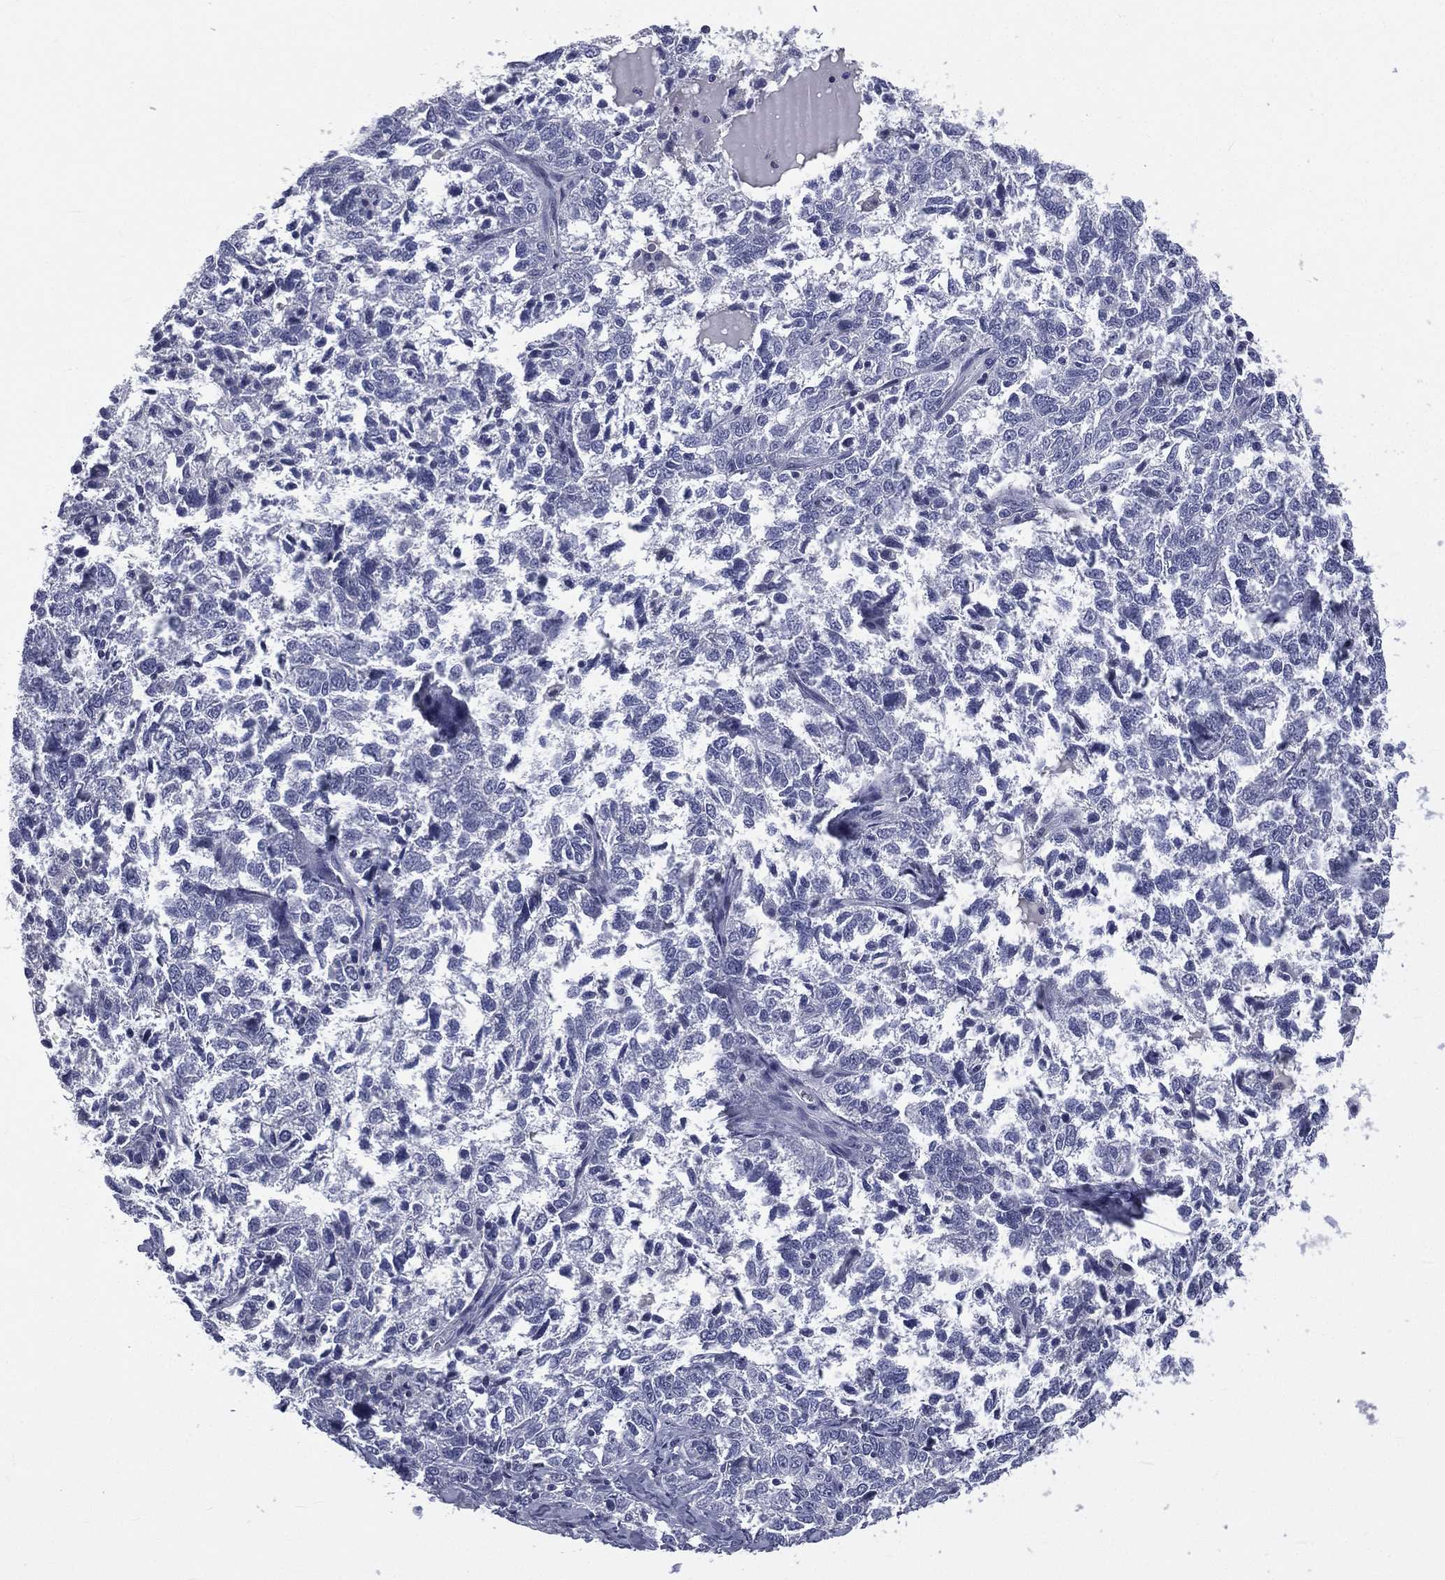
{"staining": {"intensity": "negative", "quantity": "none", "location": "none"}, "tissue": "ovarian cancer", "cell_type": "Tumor cells", "image_type": "cancer", "snomed": [{"axis": "morphology", "description": "Cystadenocarcinoma, serous, NOS"}, {"axis": "topography", "description": "Ovary"}], "caption": "The micrograph exhibits no staining of tumor cells in ovarian serous cystadenocarcinoma. (Stains: DAB immunohistochemistry with hematoxylin counter stain, Microscopy: brightfield microscopy at high magnification).", "gene": "IFT27", "patient": {"sex": "female", "age": 71}}